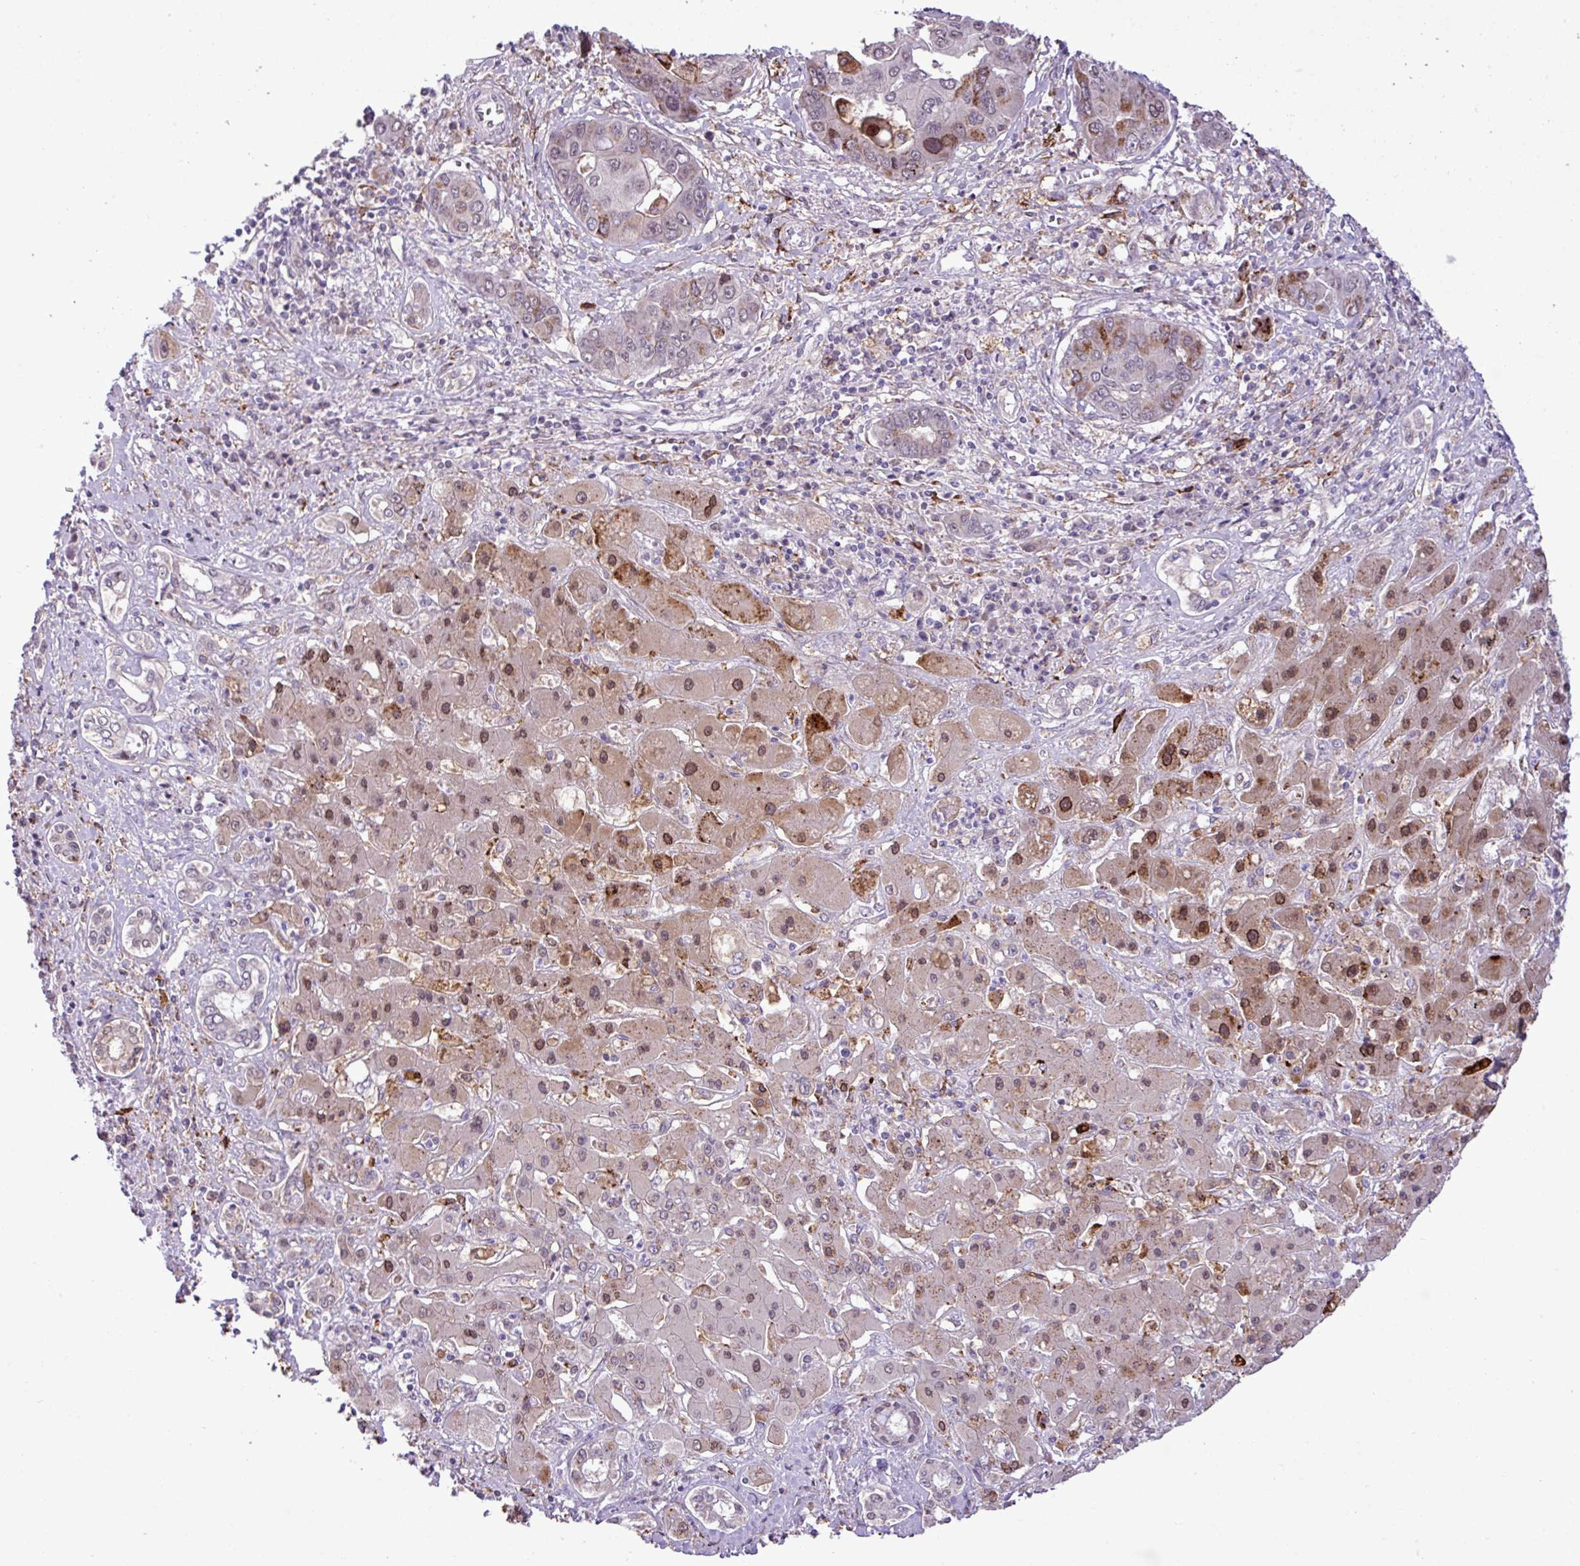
{"staining": {"intensity": "moderate", "quantity": "<25%", "location": "cytoplasmic/membranous"}, "tissue": "liver cancer", "cell_type": "Tumor cells", "image_type": "cancer", "snomed": [{"axis": "morphology", "description": "Cholangiocarcinoma"}, {"axis": "topography", "description": "Liver"}], "caption": "A brown stain shows moderate cytoplasmic/membranous positivity of a protein in liver cancer (cholangiocarcinoma) tumor cells.", "gene": "RPP25L", "patient": {"sex": "male", "age": 67}}